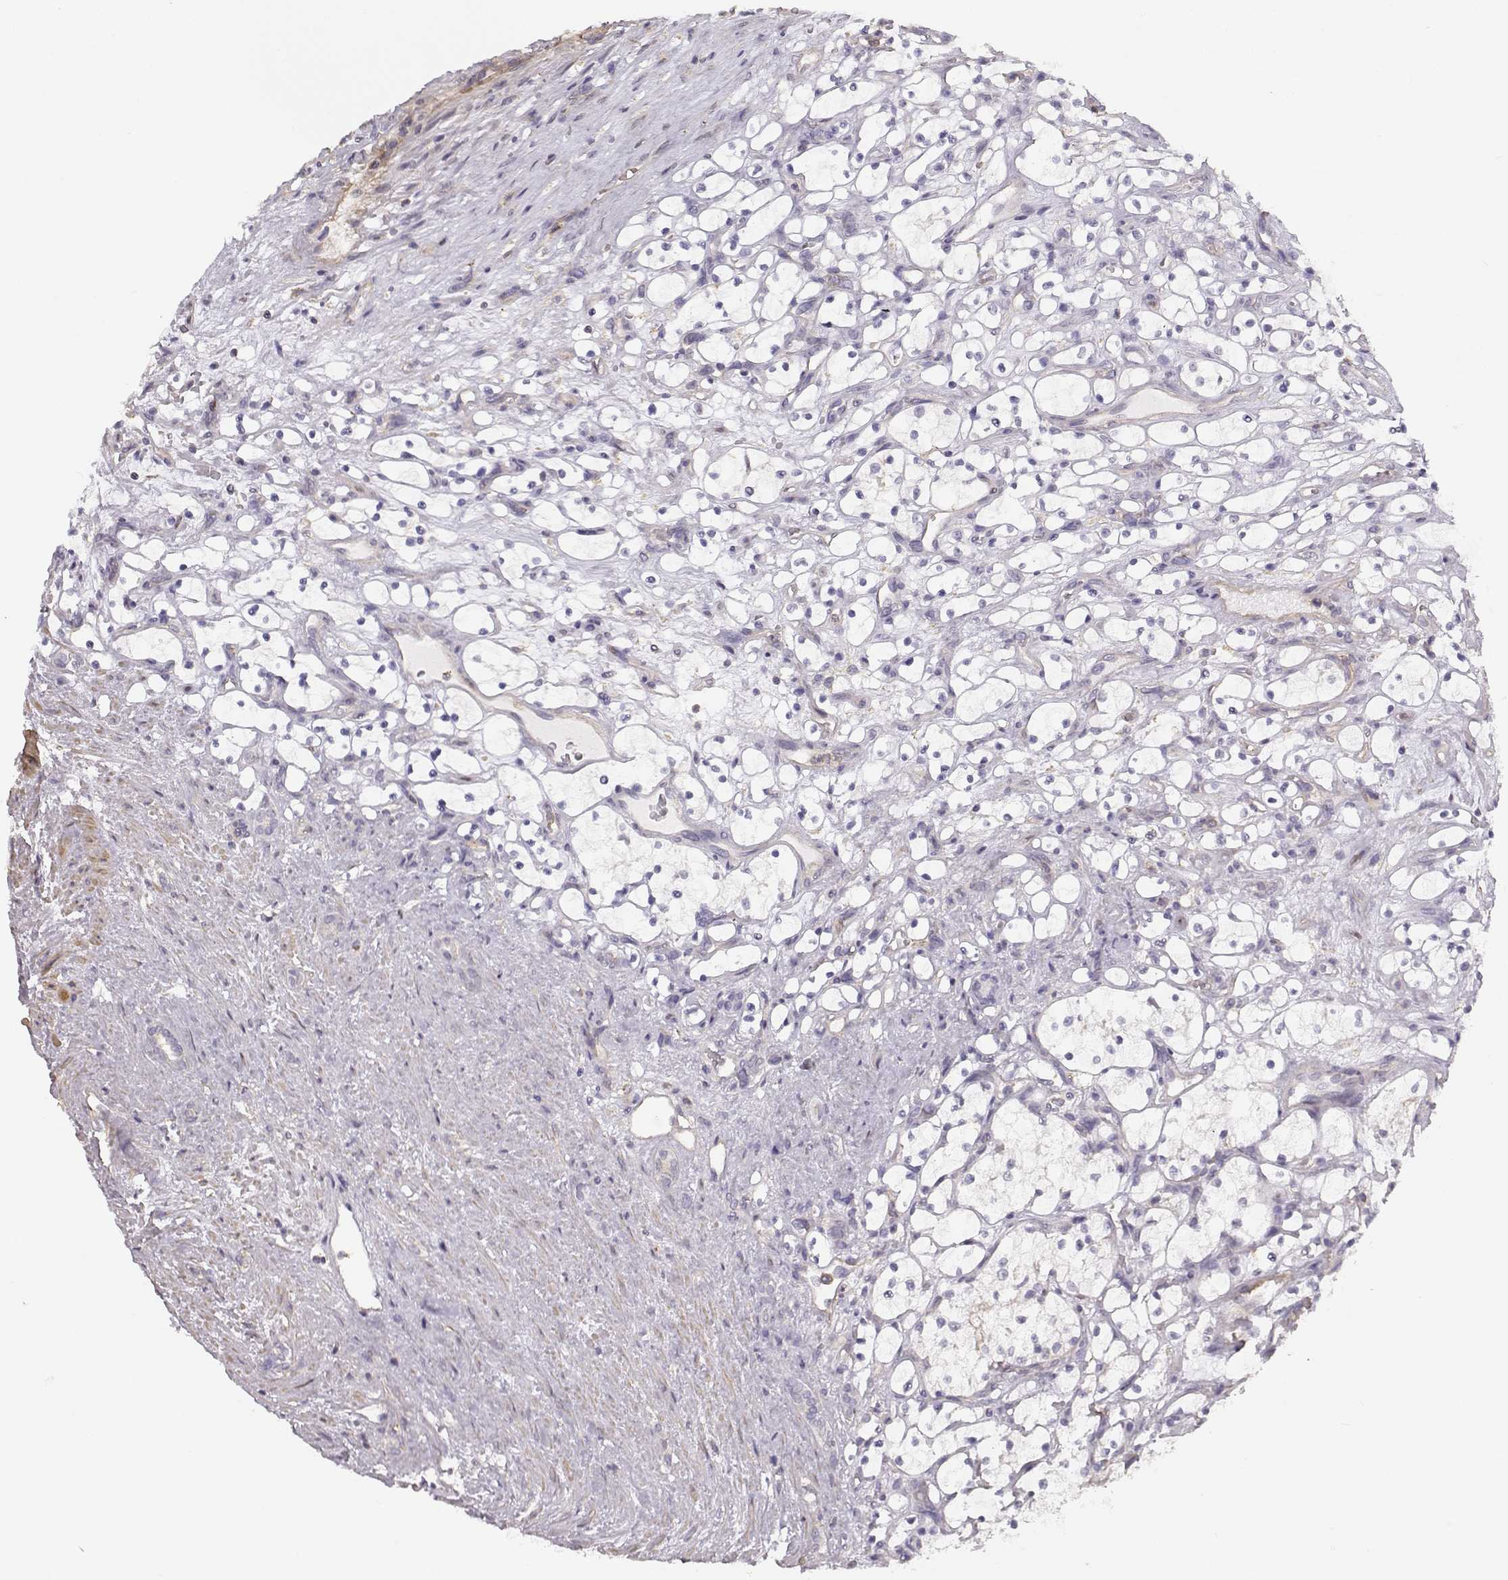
{"staining": {"intensity": "negative", "quantity": "none", "location": "none"}, "tissue": "renal cancer", "cell_type": "Tumor cells", "image_type": "cancer", "snomed": [{"axis": "morphology", "description": "Adenocarcinoma, NOS"}, {"axis": "topography", "description": "Kidney"}], "caption": "Histopathology image shows no protein expression in tumor cells of renal cancer tissue. Brightfield microscopy of IHC stained with DAB (3,3'-diaminobenzidine) (brown) and hematoxylin (blue), captured at high magnification.", "gene": "DAPL1", "patient": {"sex": "female", "age": 69}}